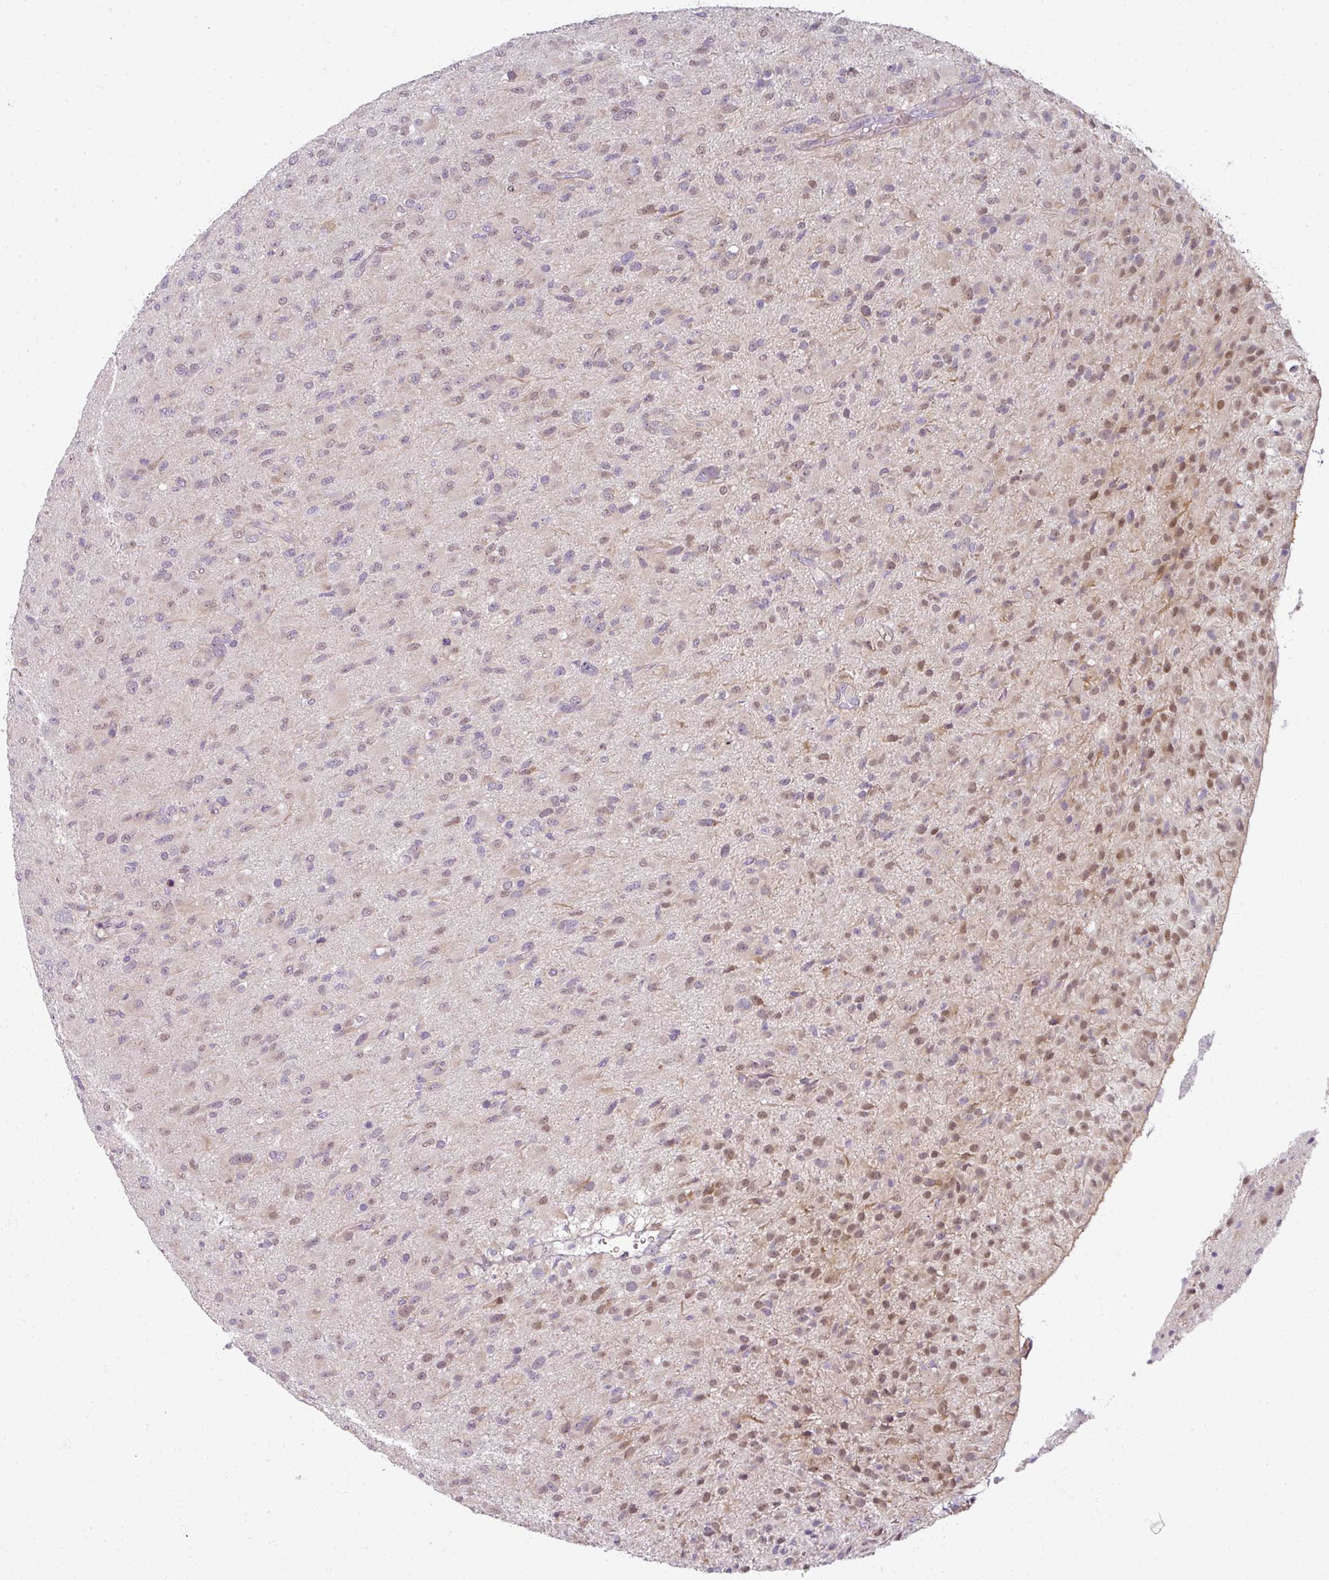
{"staining": {"intensity": "moderate", "quantity": "<25%", "location": "nuclear"}, "tissue": "glioma", "cell_type": "Tumor cells", "image_type": "cancer", "snomed": [{"axis": "morphology", "description": "Glioma, malignant, Low grade"}, {"axis": "topography", "description": "Brain"}], "caption": "Malignant glioma (low-grade) was stained to show a protein in brown. There is low levels of moderate nuclear positivity in about <25% of tumor cells. The staining was performed using DAB to visualize the protein expression in brown, while the nuclei were stained in blue with hematoxylin (Magnification: 20x).", "gene": "MYMK", "patient": {"sex": "male", "age": 65}}